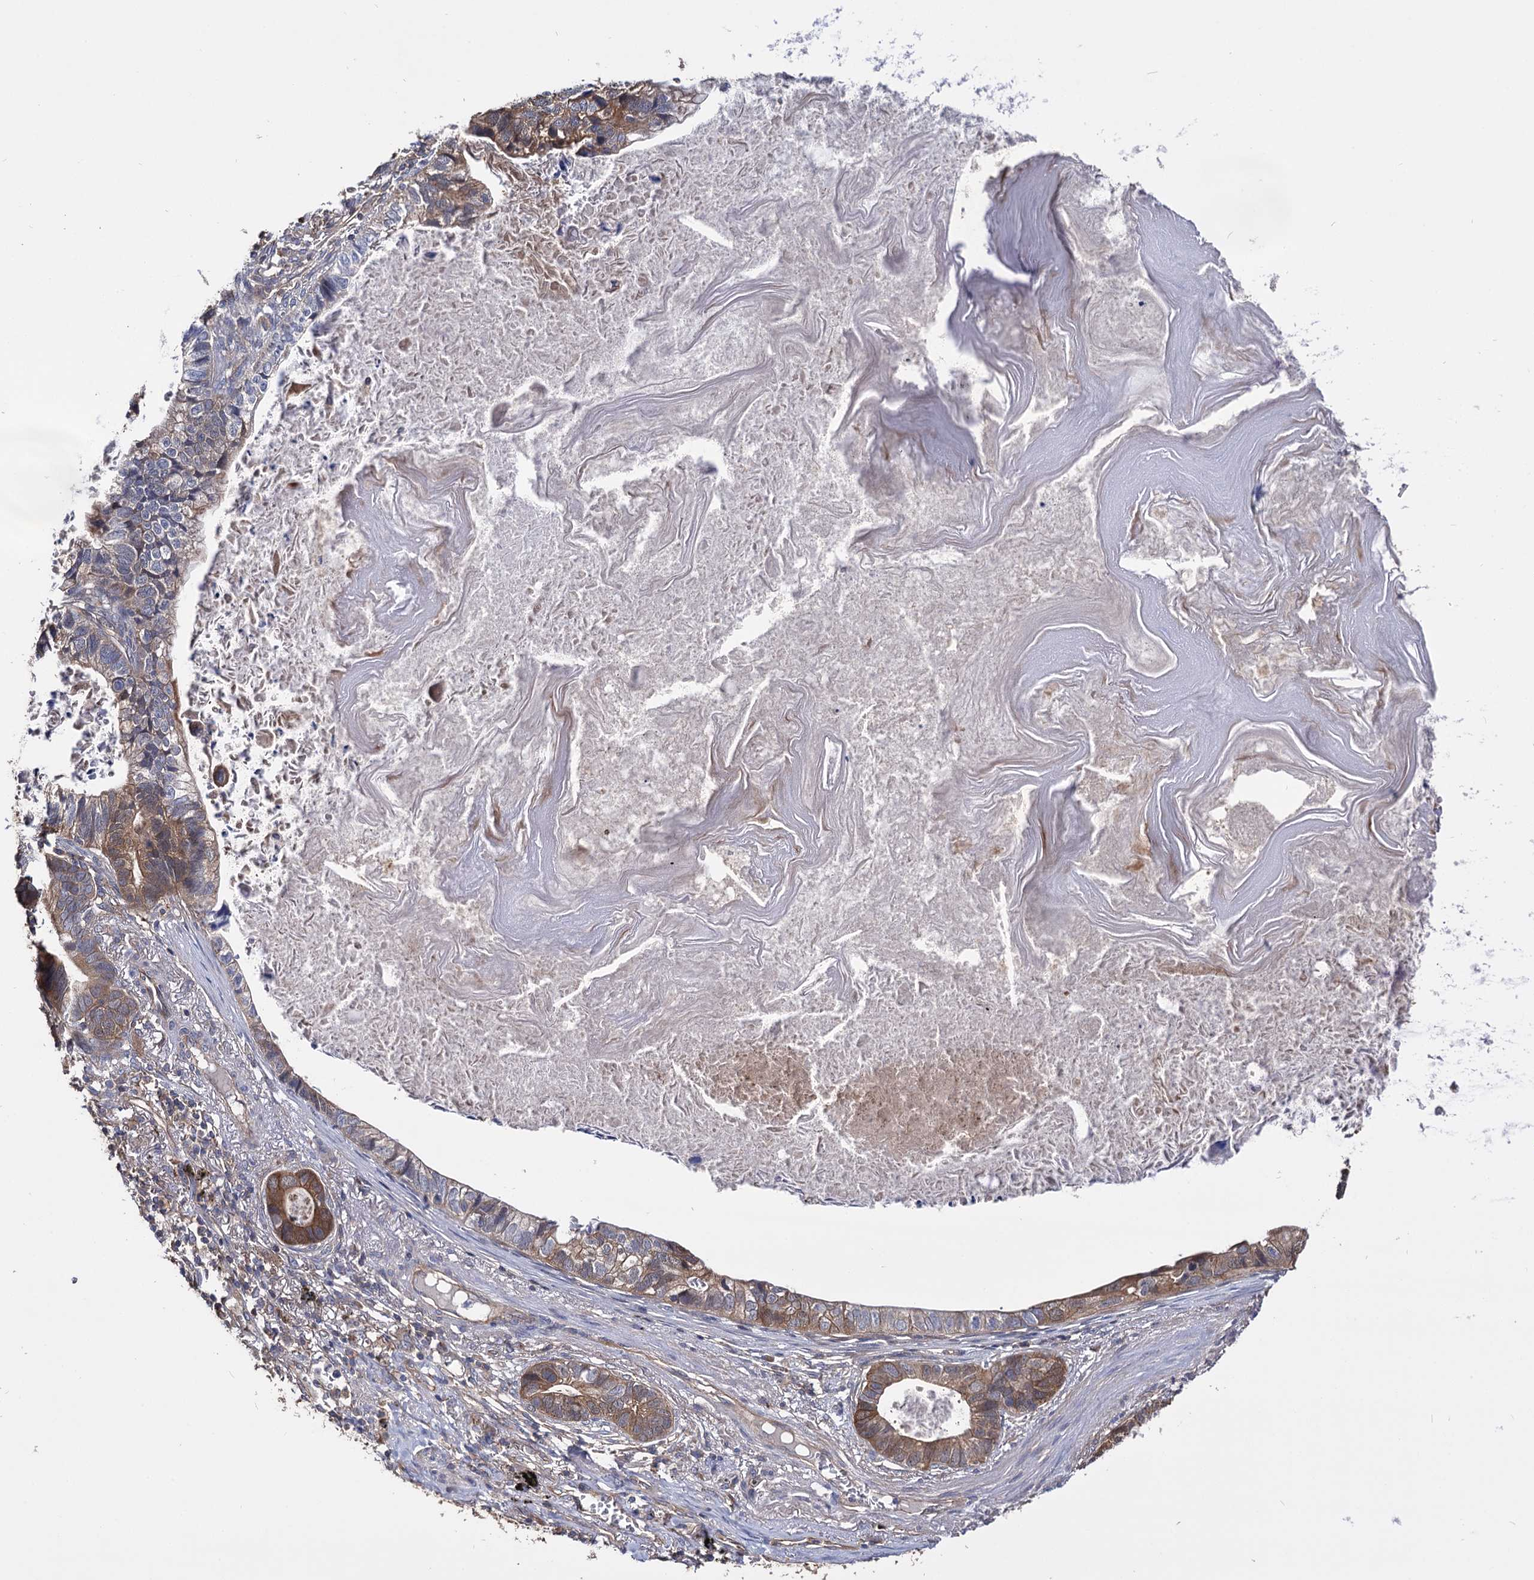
{"staining": {"intensity": "moderate", "quantity": "25%-75%", "location": "cytoplasmic/membranous"}, "tissue": "lung cancer", "cell_type": "Tumor cells", "image_type": "cancer", "snomed": [{"axis": "morphology", "description": "Adenocarcinoma, NOS"}, {"axis": "topography", "description": "Lung"}], "caption": "An immunohistochemistry (IHC) micrograph of neoplastic tissue is shown. Protein staining in brown shows moderate cytoplasmic/membranous positivity in lung cancer (adenocarcinoma) within tumor cells. The staining was performed using DAB (3,3'-diaminobenzidine), with brown indicating positive protein expression. Nuclei are stained blue with hematoxylin.", "gene": "IDI1", "patient": {"sex": "male", "age": 67}}